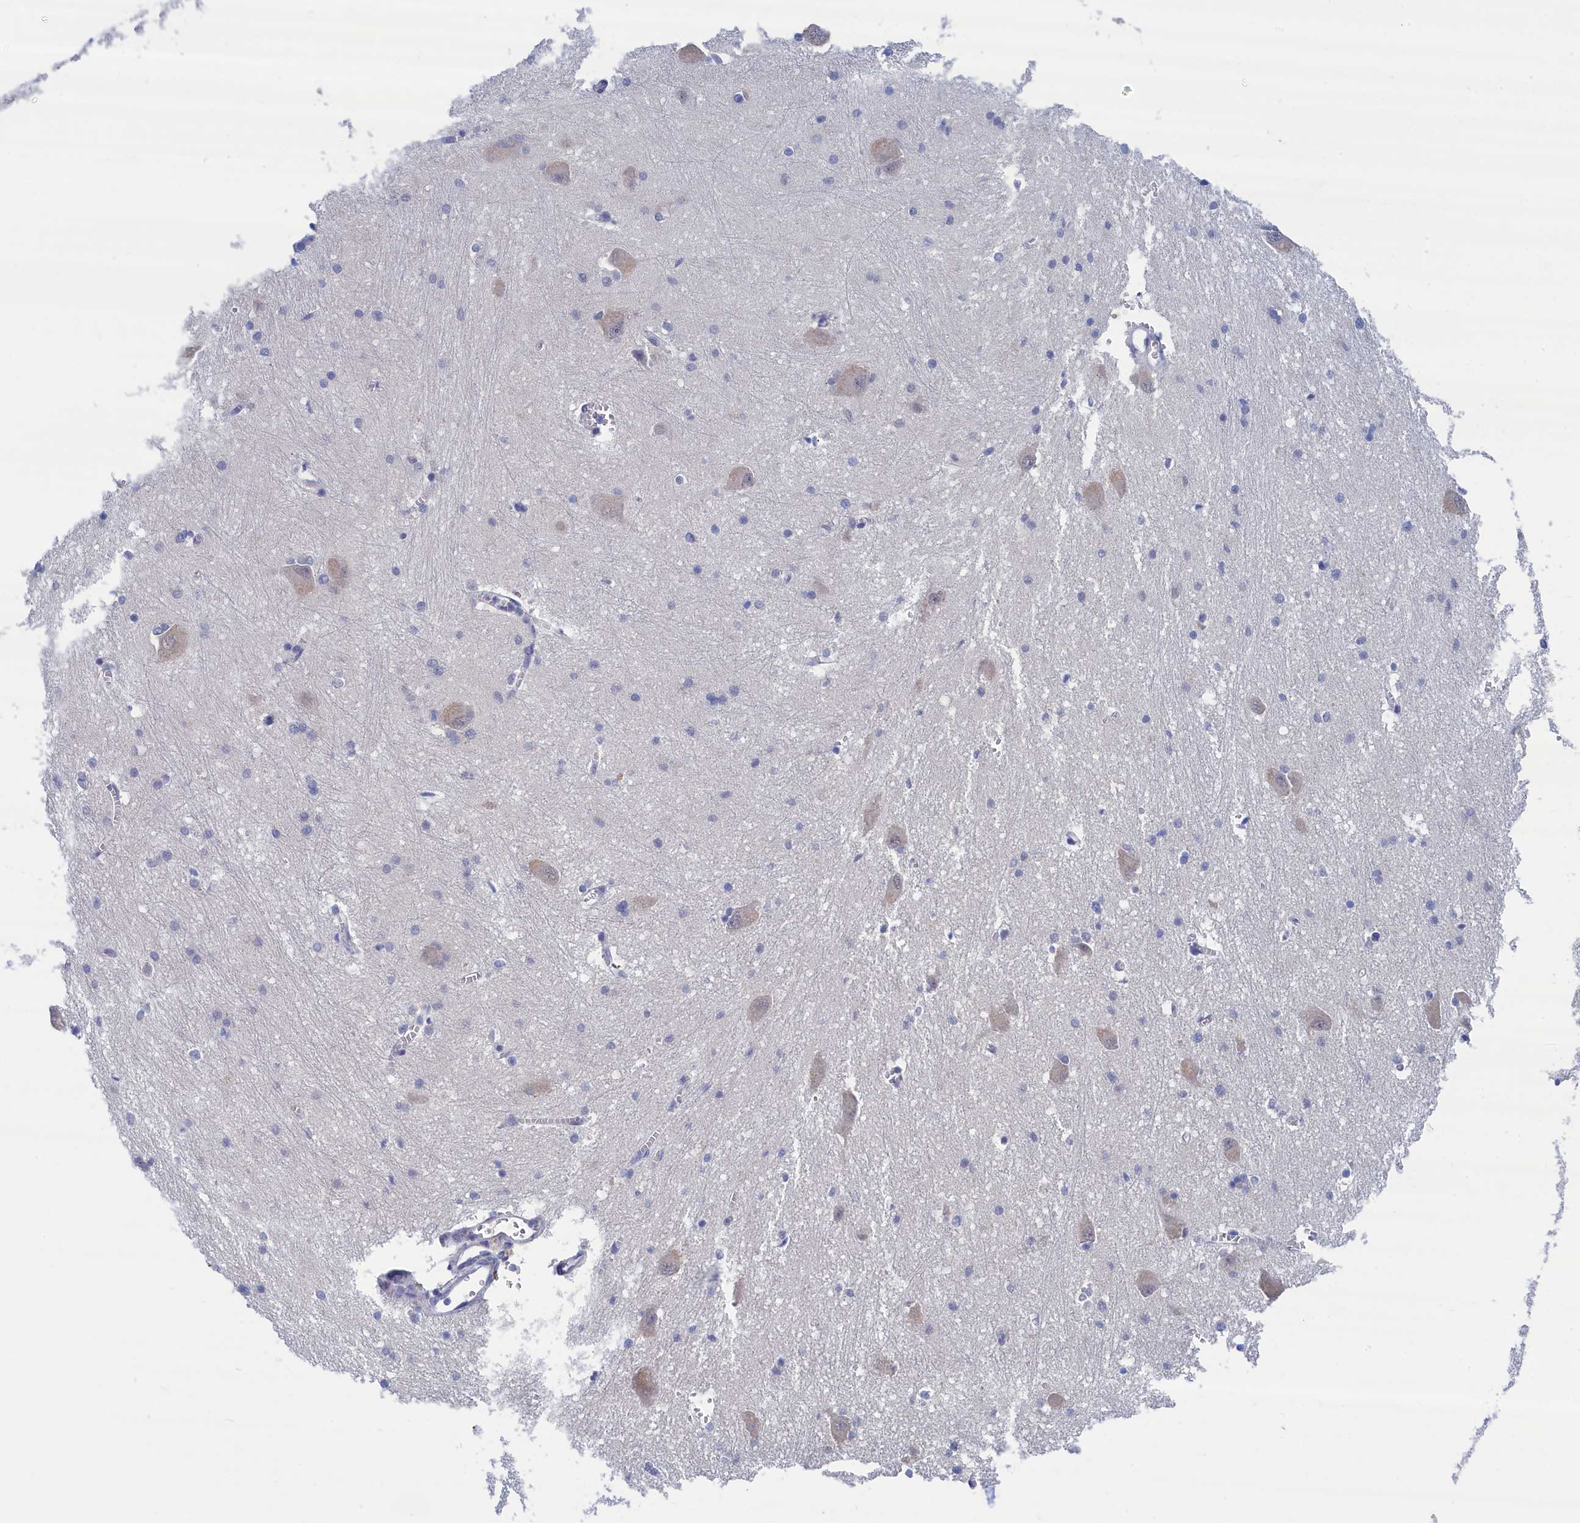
{"staining": {"intensity": "negative", "quantity": "none", "location": "none"}, "tissue": "caudate", "cell_type": "Glial cells", "image_type": "normal", "snomed": [{"axis": "morphology", "description": "Normal tissue, NOS"}, {"axis": "topography", "description": "Lateral ventricle wall"}], "caption": "Glial cells show no significant staining in normal caudate.", "gene": "PGP", "patient": {"sex": "male", "age": 37}}